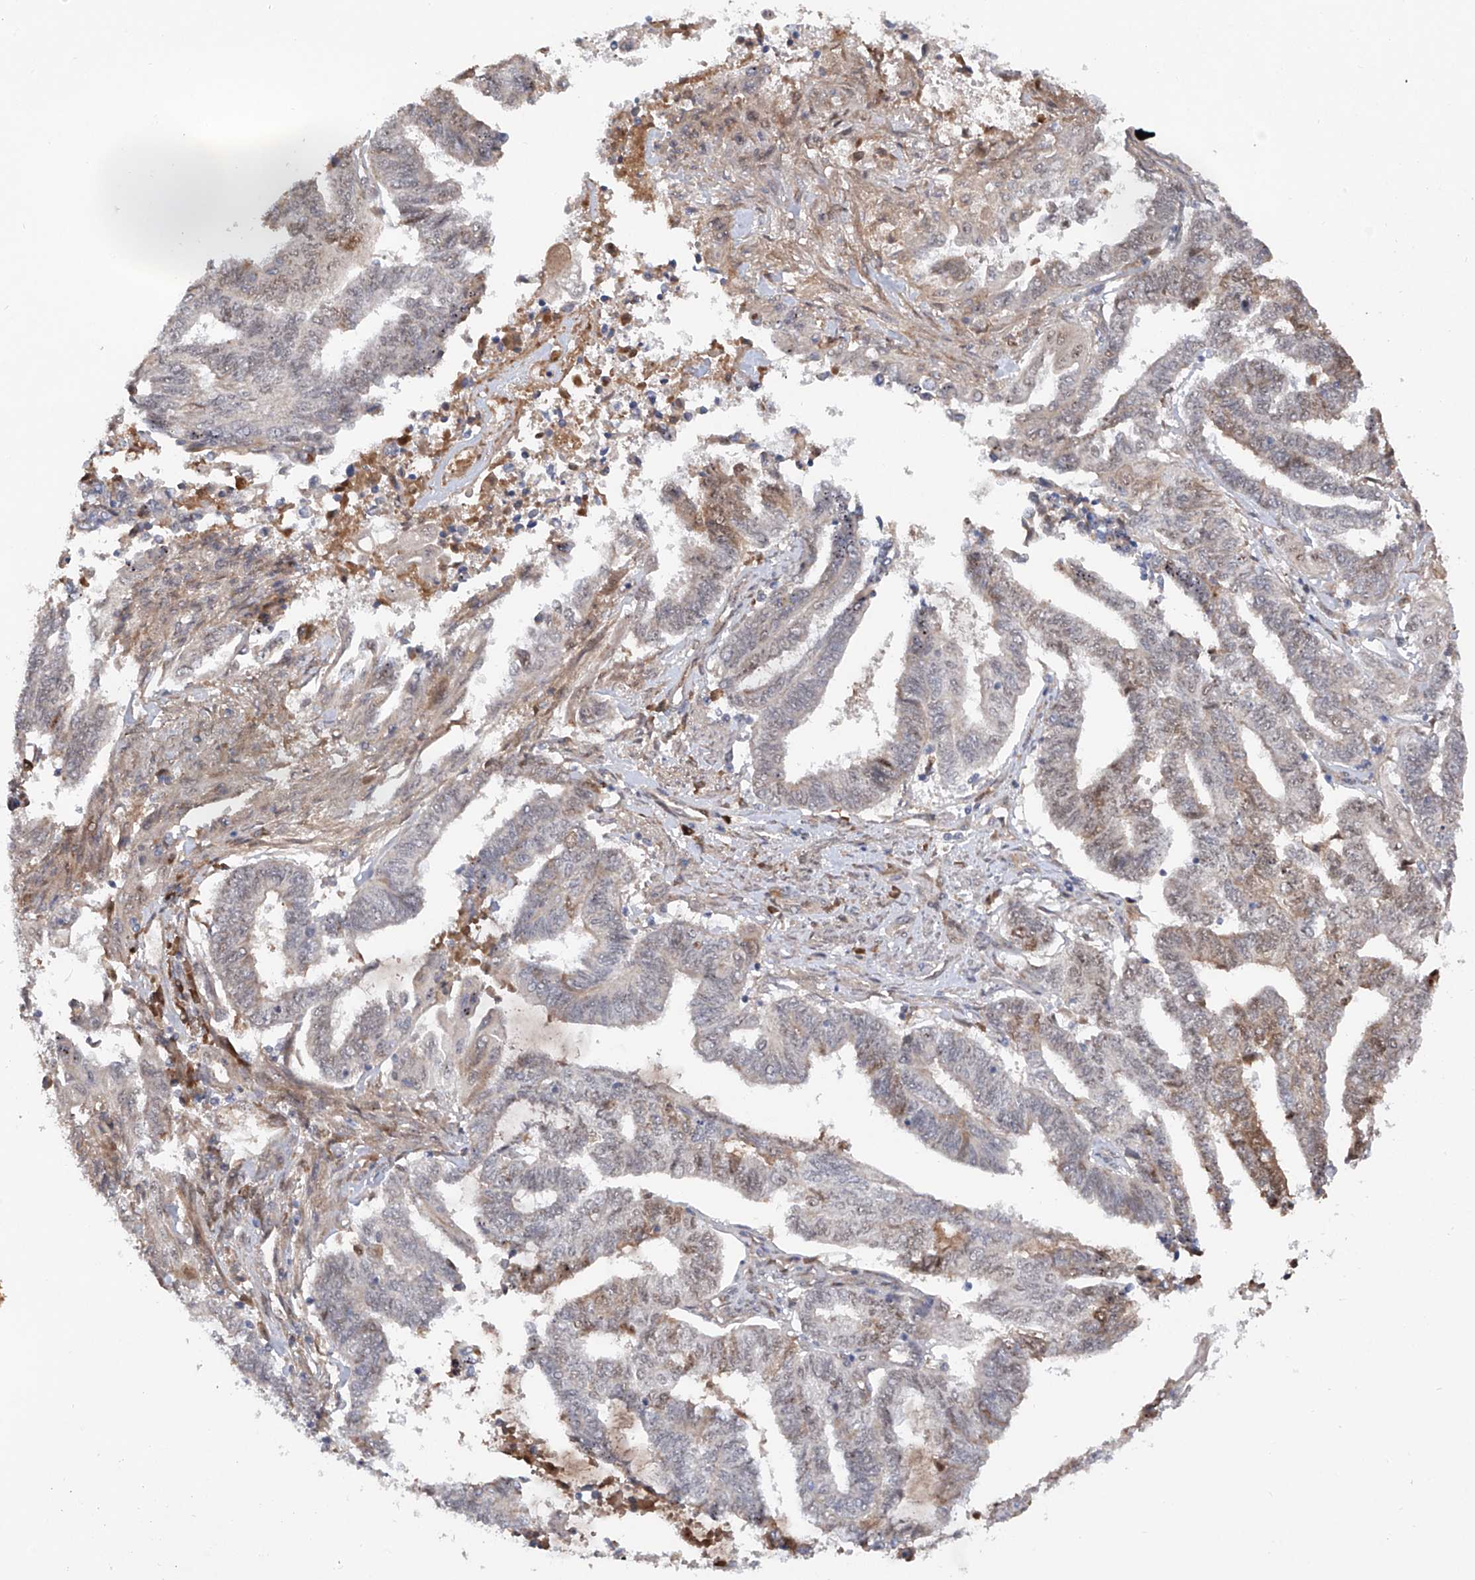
{"staining": {"intensity": "weak", "quantity": "25%-75%", "location": "cytoplasmic/membranous"}, "tissue": "endometrial cancer", "cell_type": "Tumor cells", "image_type": "cancer", "snomed": [{"axis": "morphology", "description": "Adenocarcinoma, NOS"}, {"axis": "topography", "description": "Uterus"}, {"axis": "topography", "description": "Endometrium"}], "caption": "Endometrial cancer was stained to show a protein in brown. There is low levels of weak cytoplasmic/membranous staining in approximately 25%-75% of tumor cells.", "gene": "FAM135A", "patient": {"sex": "female", "age": 70}}